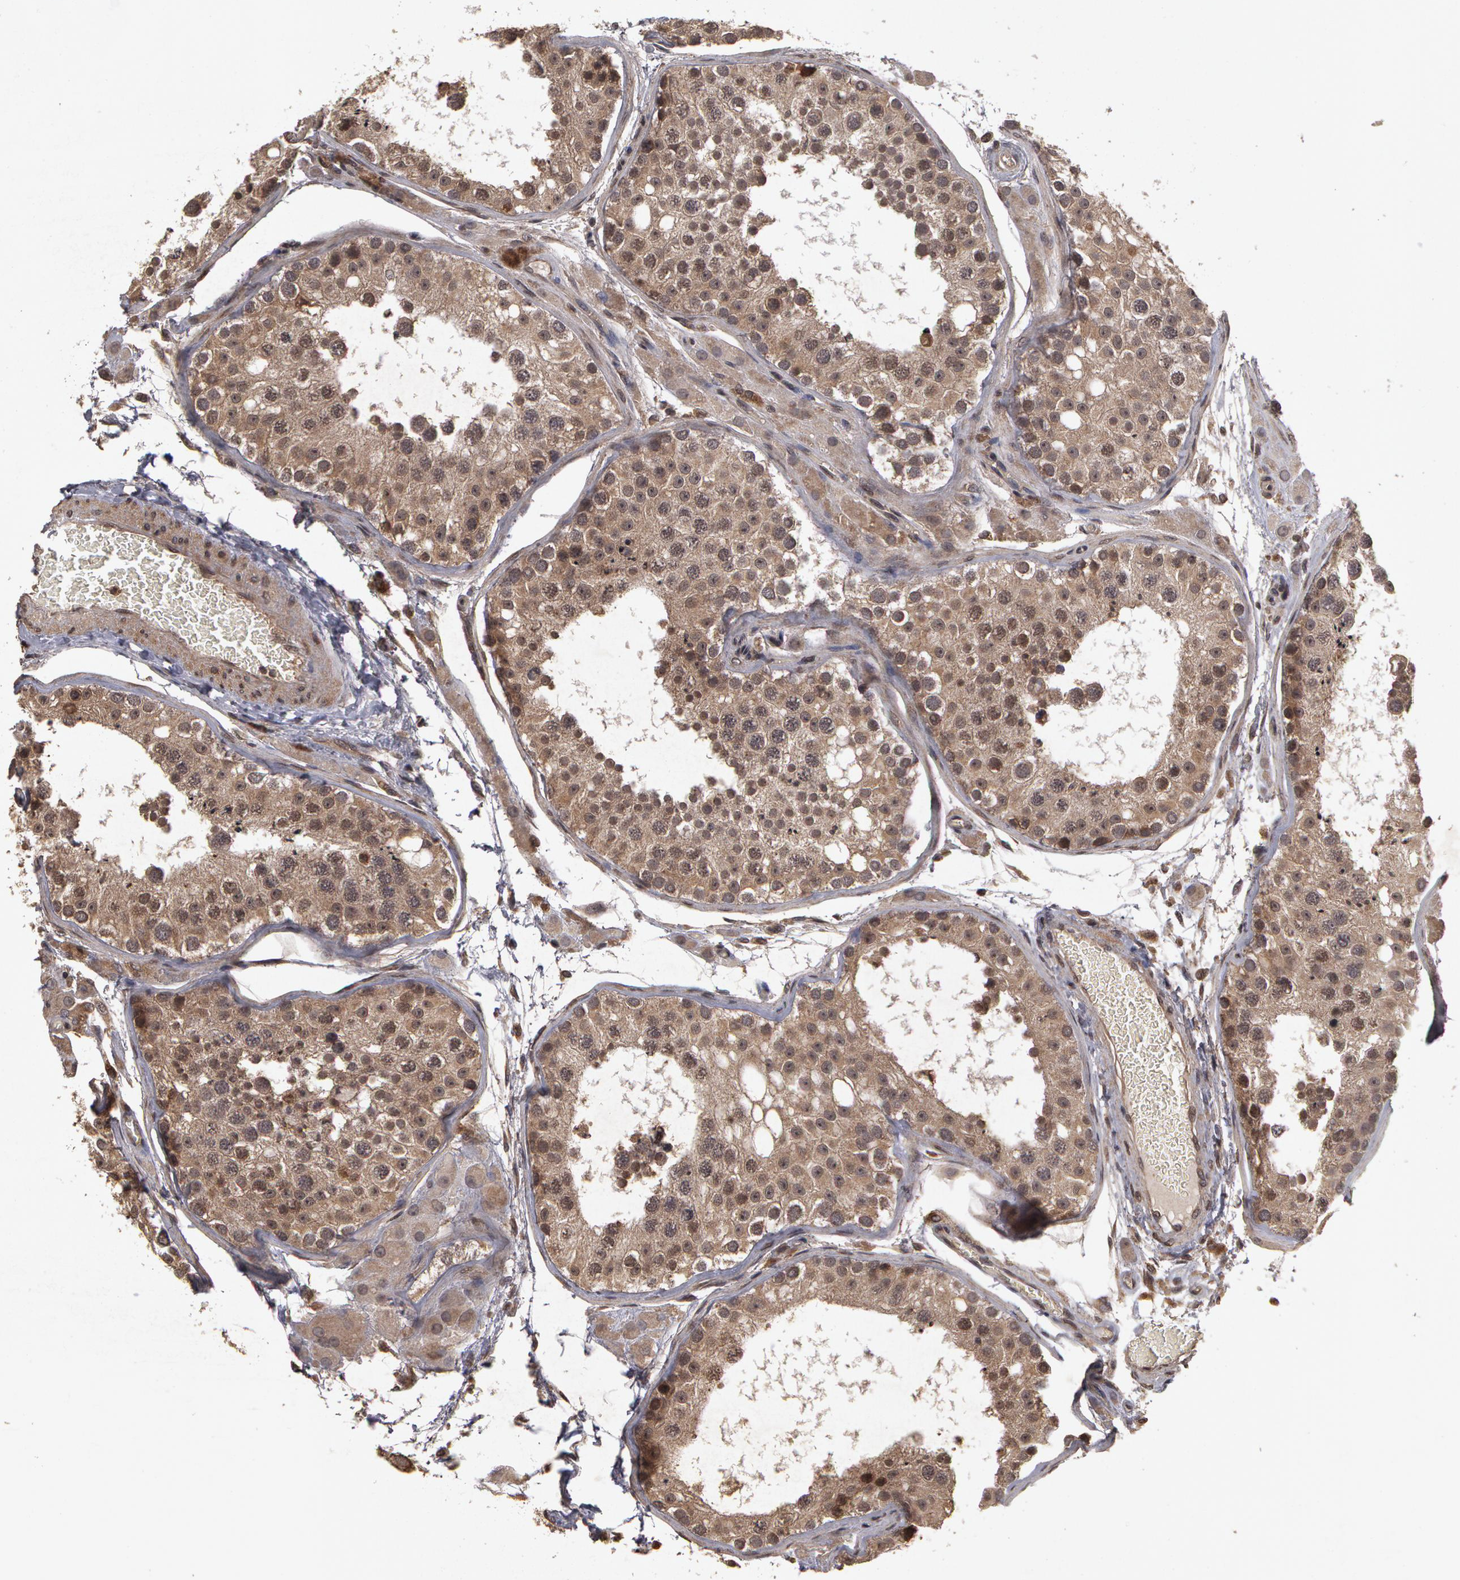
{"staining": {"intensity": "weak", "quantity": ">75%", "location": "cytoplasmic/membranous"}, "tissue": "testis", "cell_type": "Cells in seminiferous ducts", "image_type": "normal", "snomed": [{"axis": "morphology", "description": "Normal tissue, NOS"}, {"axis": "topography", "description": "Testis"}], "caption": "High-power microscopy captured an IHC micrograph of unremarkable testis, revealing weak cytoplasmic/membranous staining in approximately >75% of cells in seminiferous ducts.", "gene": "CALR", "patient": {"sex": "male", "age": 26}}